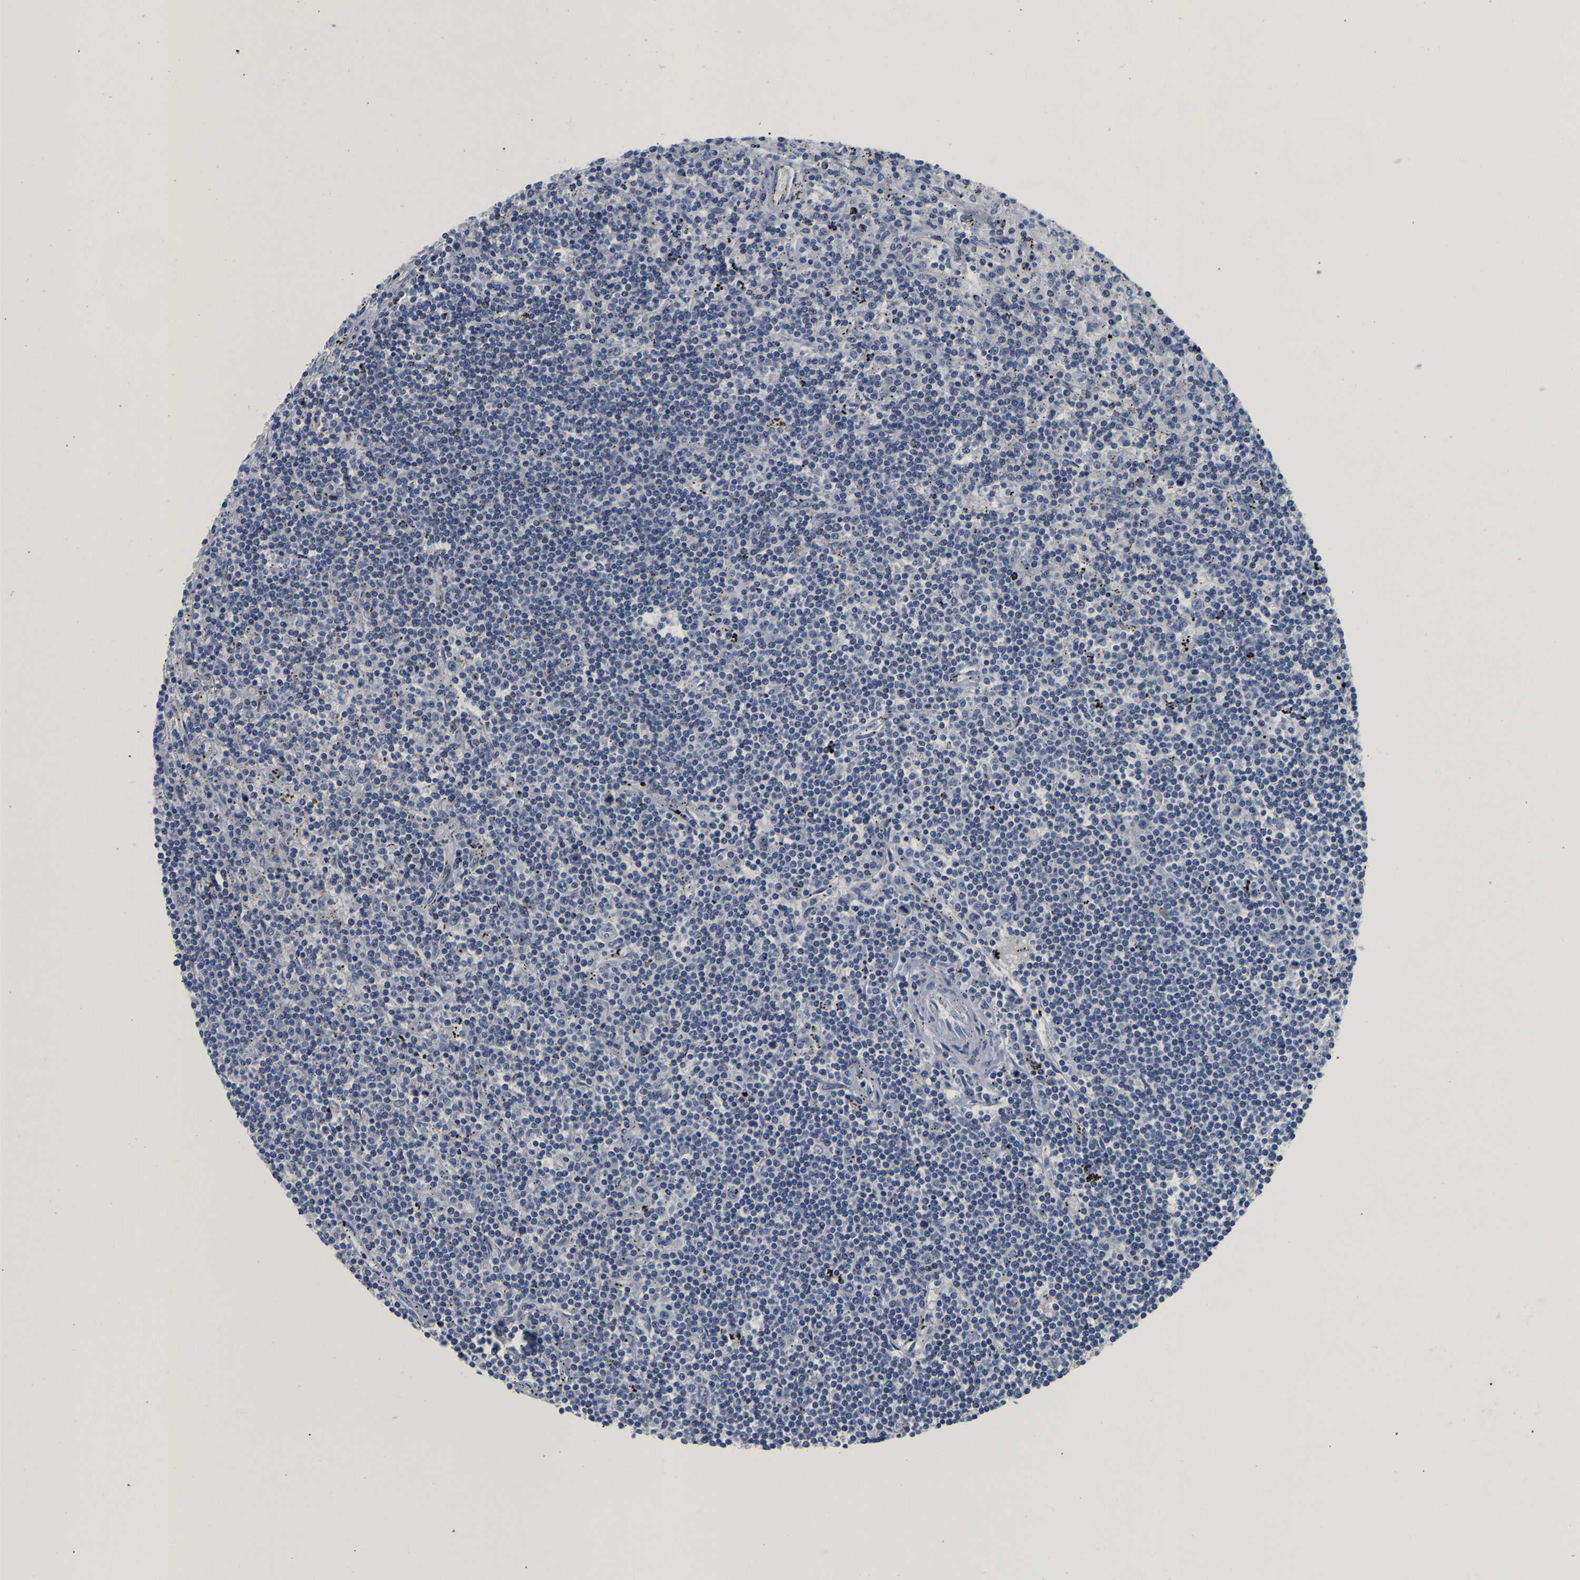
{"staining": {"intensity": "negative", "quantity": "none", "location": "none"}, "tissue": "lymphoma", "cell_type": "Tumor cells", "image_type": "cancer", "snomed": [{"axis": "morphology", "description": "Malignant lymphoma, non-Hodgkin's type, Low grade"}, {"axis": "topography", "description": "Spleen"}], "caption": "Immunohistochemistry of low-grade malignant lymphoma, non-Hodgkin's type exhibits no positivity in tumor cells.", "gene": "PCK2", "patient": {"sex": "male", "age": 76}}